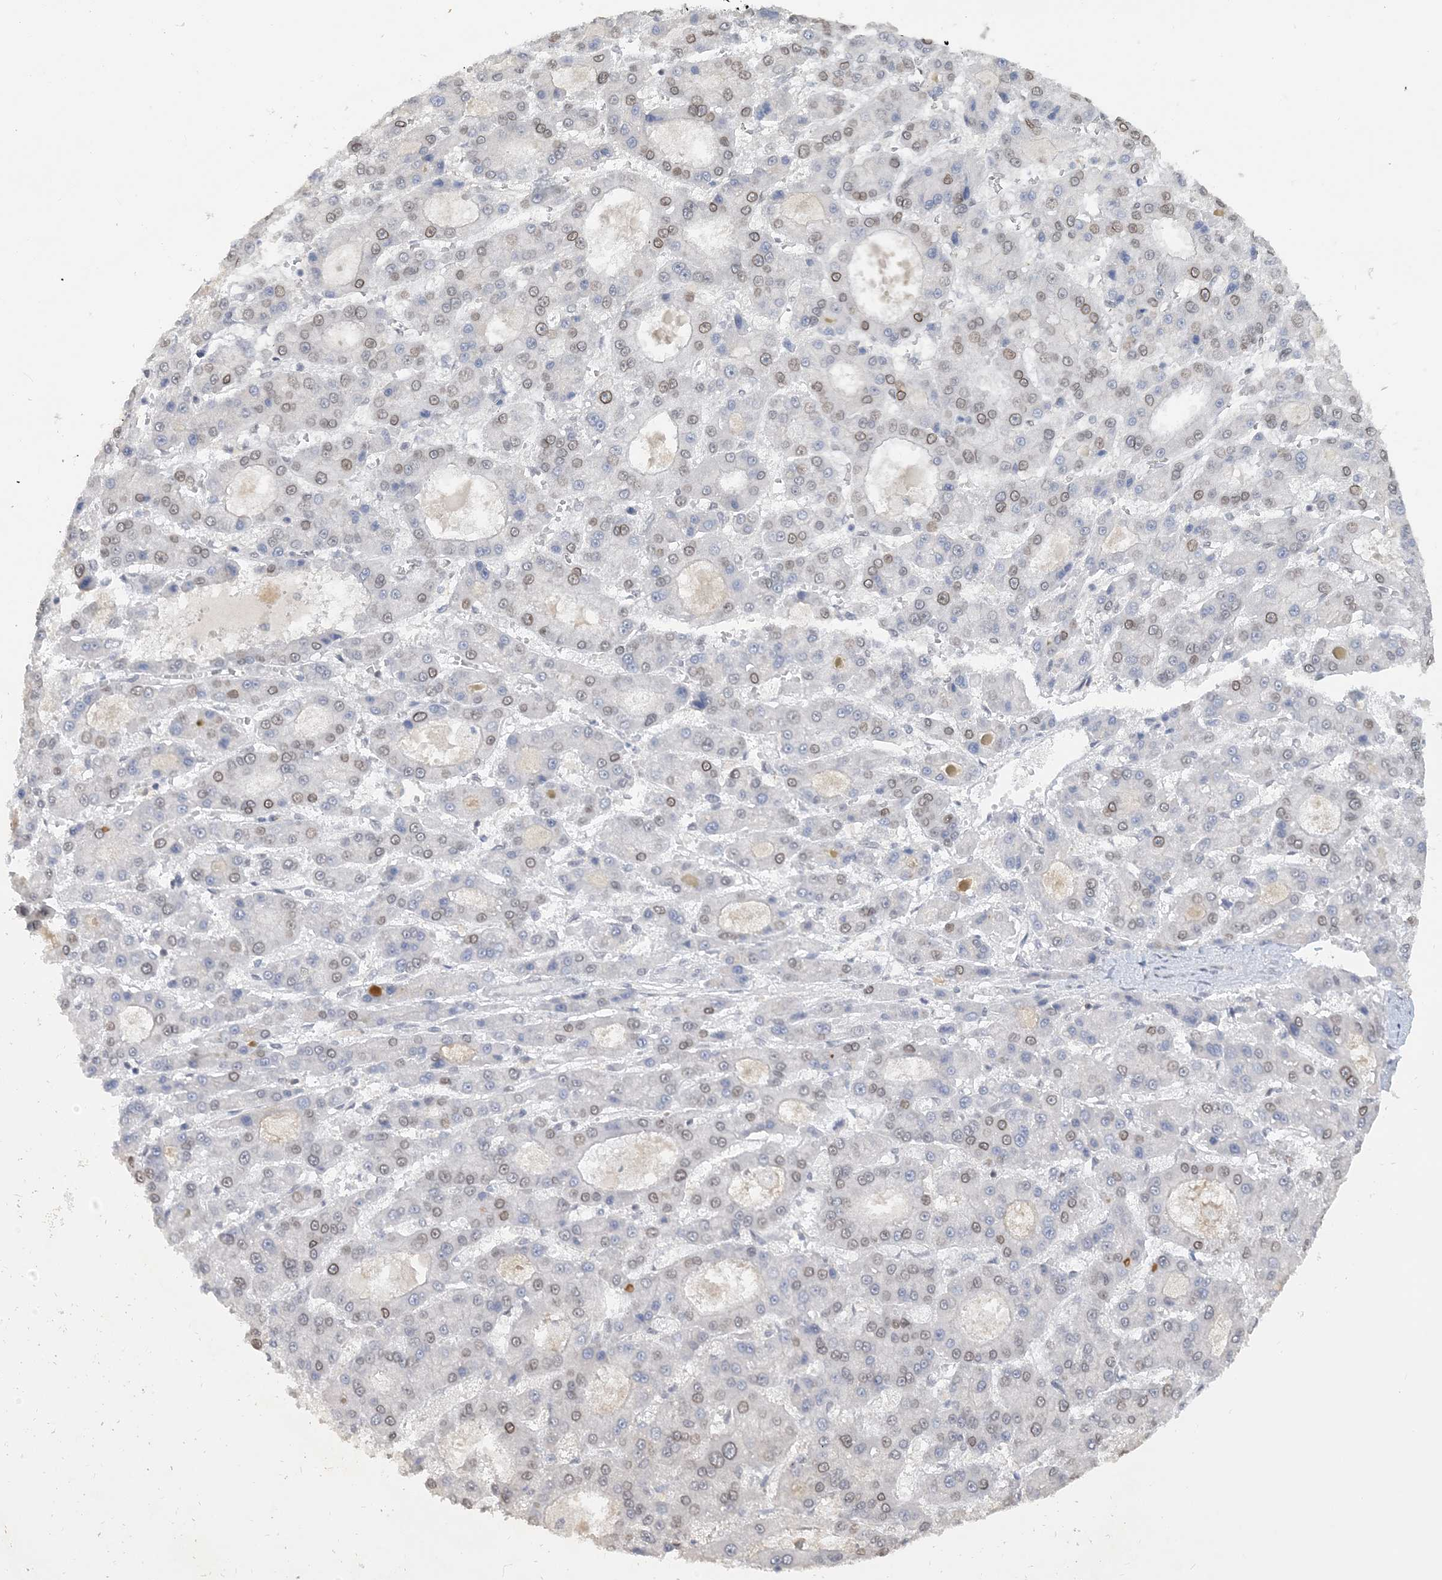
{"staining": {"intensity": "moderate", "quantity": "<25%", "location": "nuclear"}, "tissue": "liver cancer", "cell_type": "Tumor cells", "image_type": "cancer", "snomed": [{"axis": "morphology", "description": "Carcinoma, Hepatocellular, NOS"}, {"axis": "topography", "description": "Liver"}], "caption": "Immunohistochemical staining of liver cancer reveals low levels of moderate nuclear protein positivity in approximately <25% of tumor cells.", "gene": "KMT2D", "patient": {"sex": "male", "age": 70}}